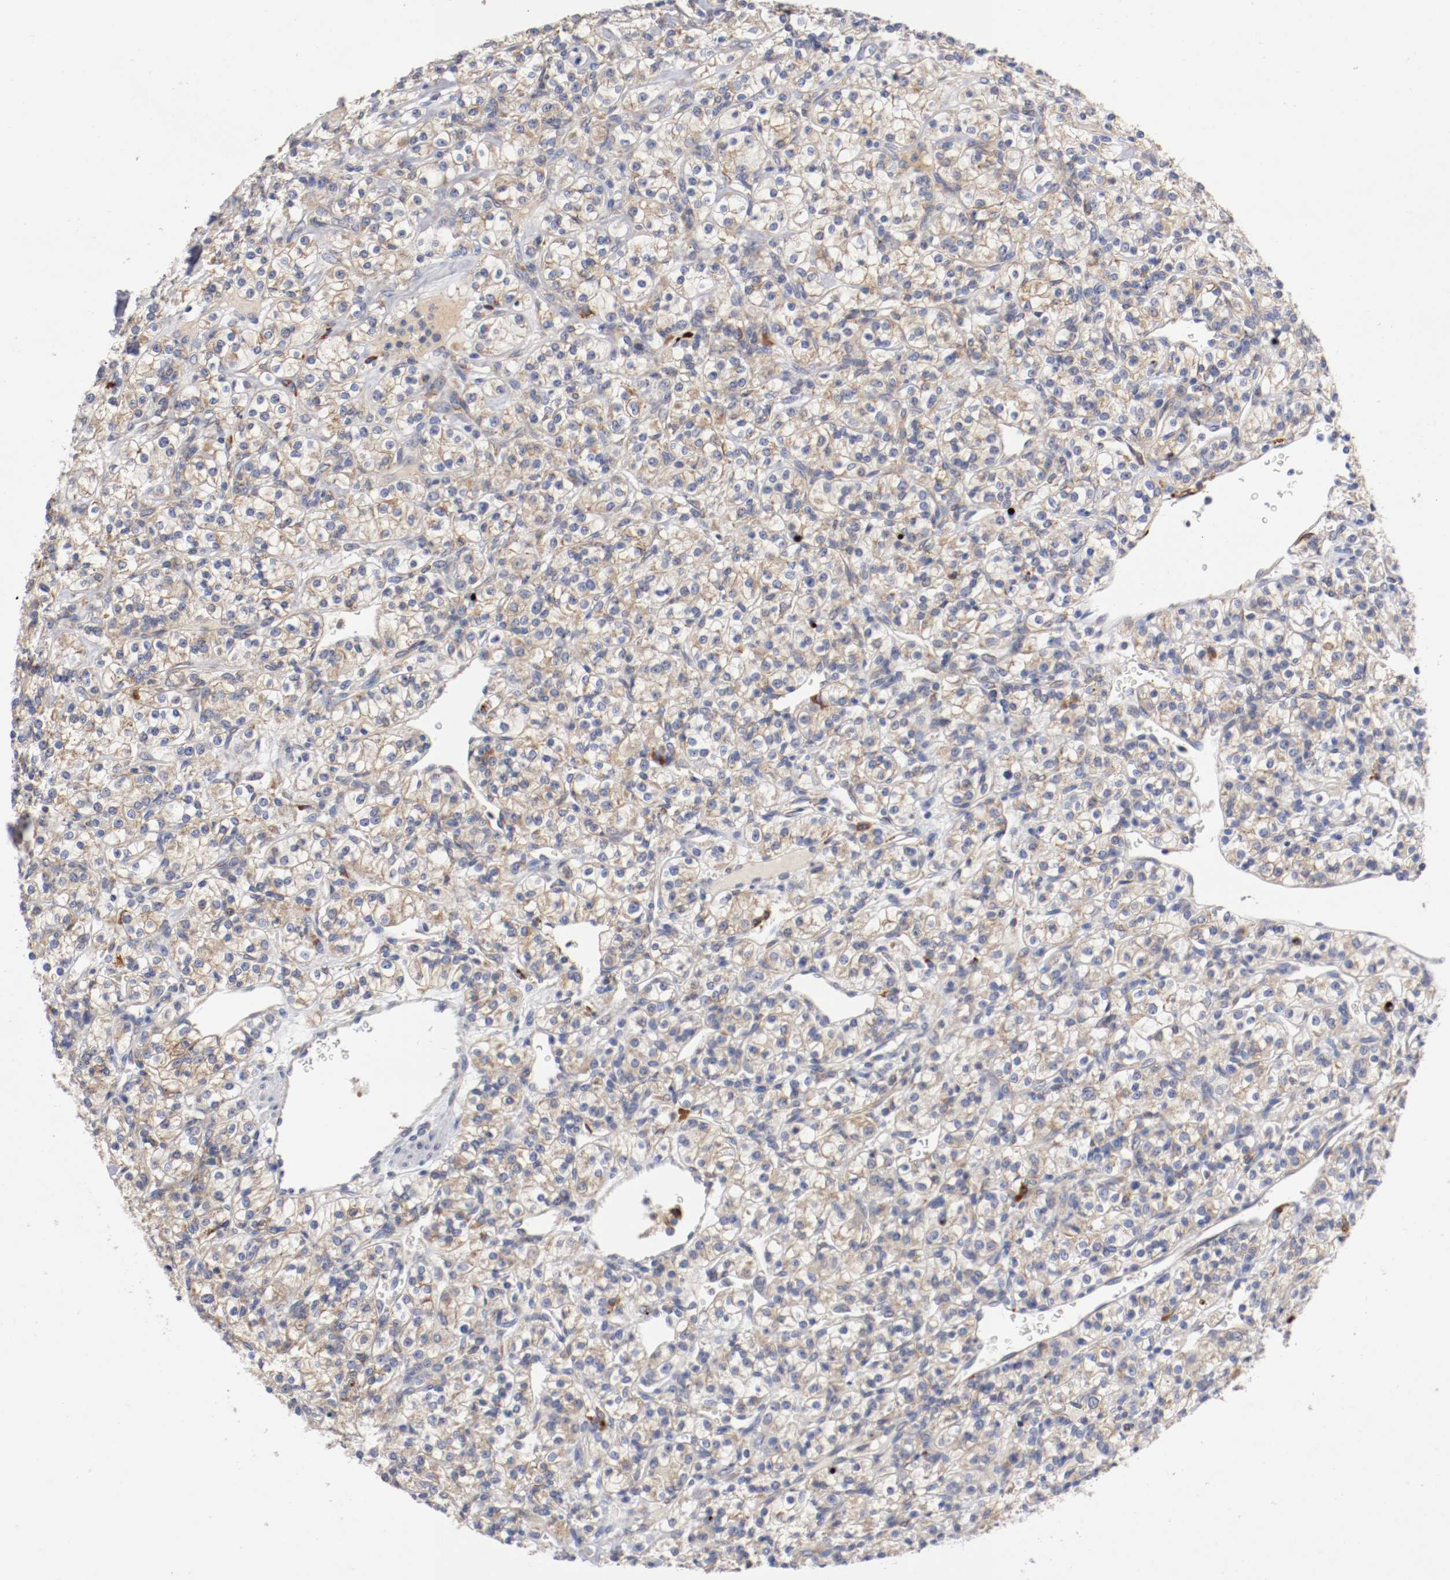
{"staining": {"intensity": "weak", "quantity": ">75%", "location": "cytoplasmic/membranous"}, "tissue": "renal cancer", "cell_type": "Tumor cells", "image_type": "cancer", "snomed": [{"axis": "morphology", "description": "Adenocarcinoma, NOS"}, {"axis": "topography", "description": "Kidney"}], "caption": "Tumor cells show low levels of weak cytoplasmic/membranous staining in about >75% of cells in adenocarcinoma (renal).", "gene": "TRAF2", "patient": {"sex": "male", "age": 77}}